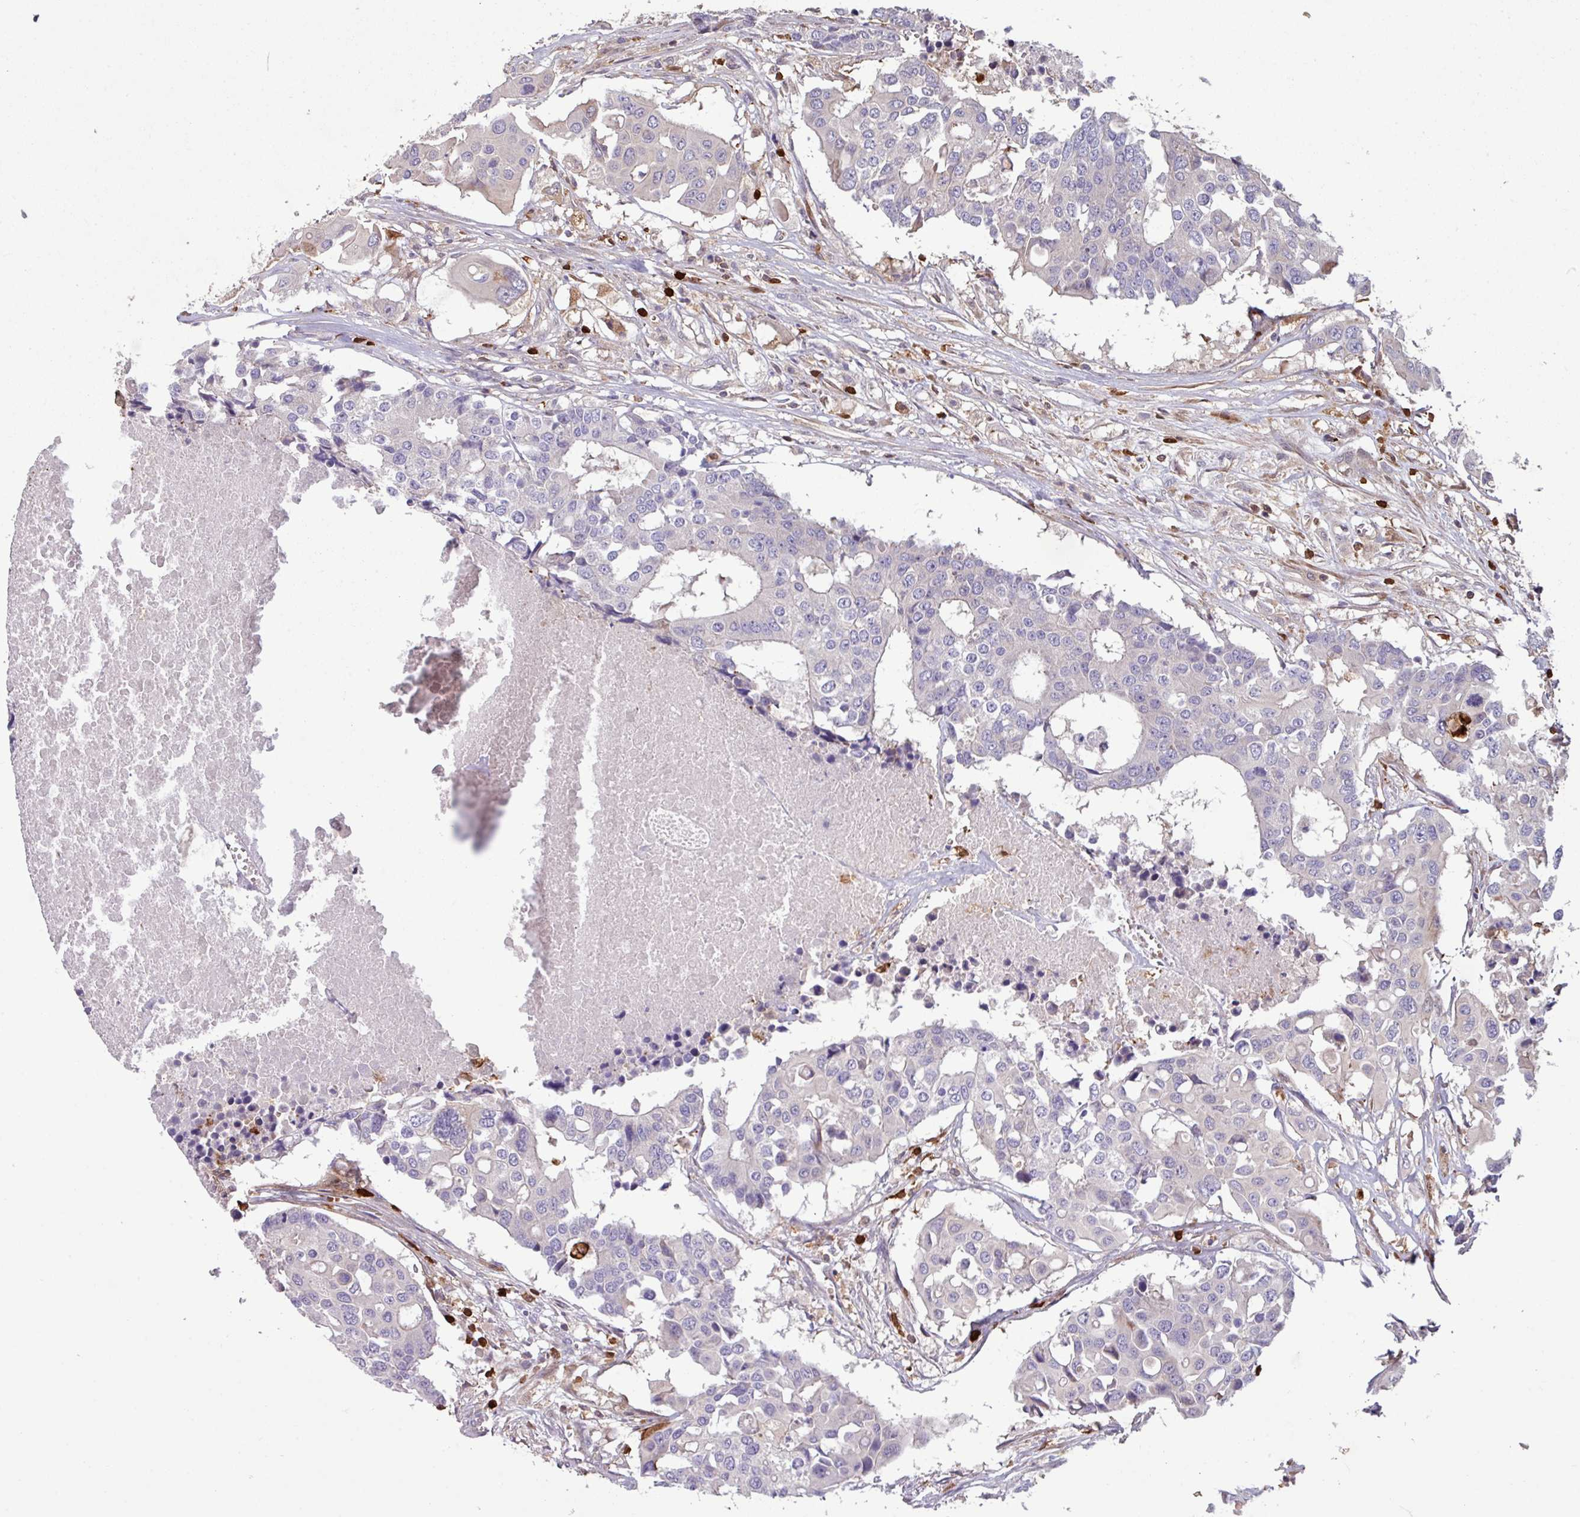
{"staining": {"intensity": "negative", "quantity": "none", "location": "none"}, "tissue": "colorectal cancer", "cell_type": "Tumor cells", "image_type": "cancer", "snomed": [{"axis": "morphology", "description": "Adenocarcinoma, NOS"}, {"axis": "topography", "description": "Colon"}], "caption": "IHC histopathology image of human colorectal adenocarcinoma stained for a protein (brown), which displays no positivity in tumor cells.", "gene": "SEC61G", "patient": {"sex": "male", "age": 77}}